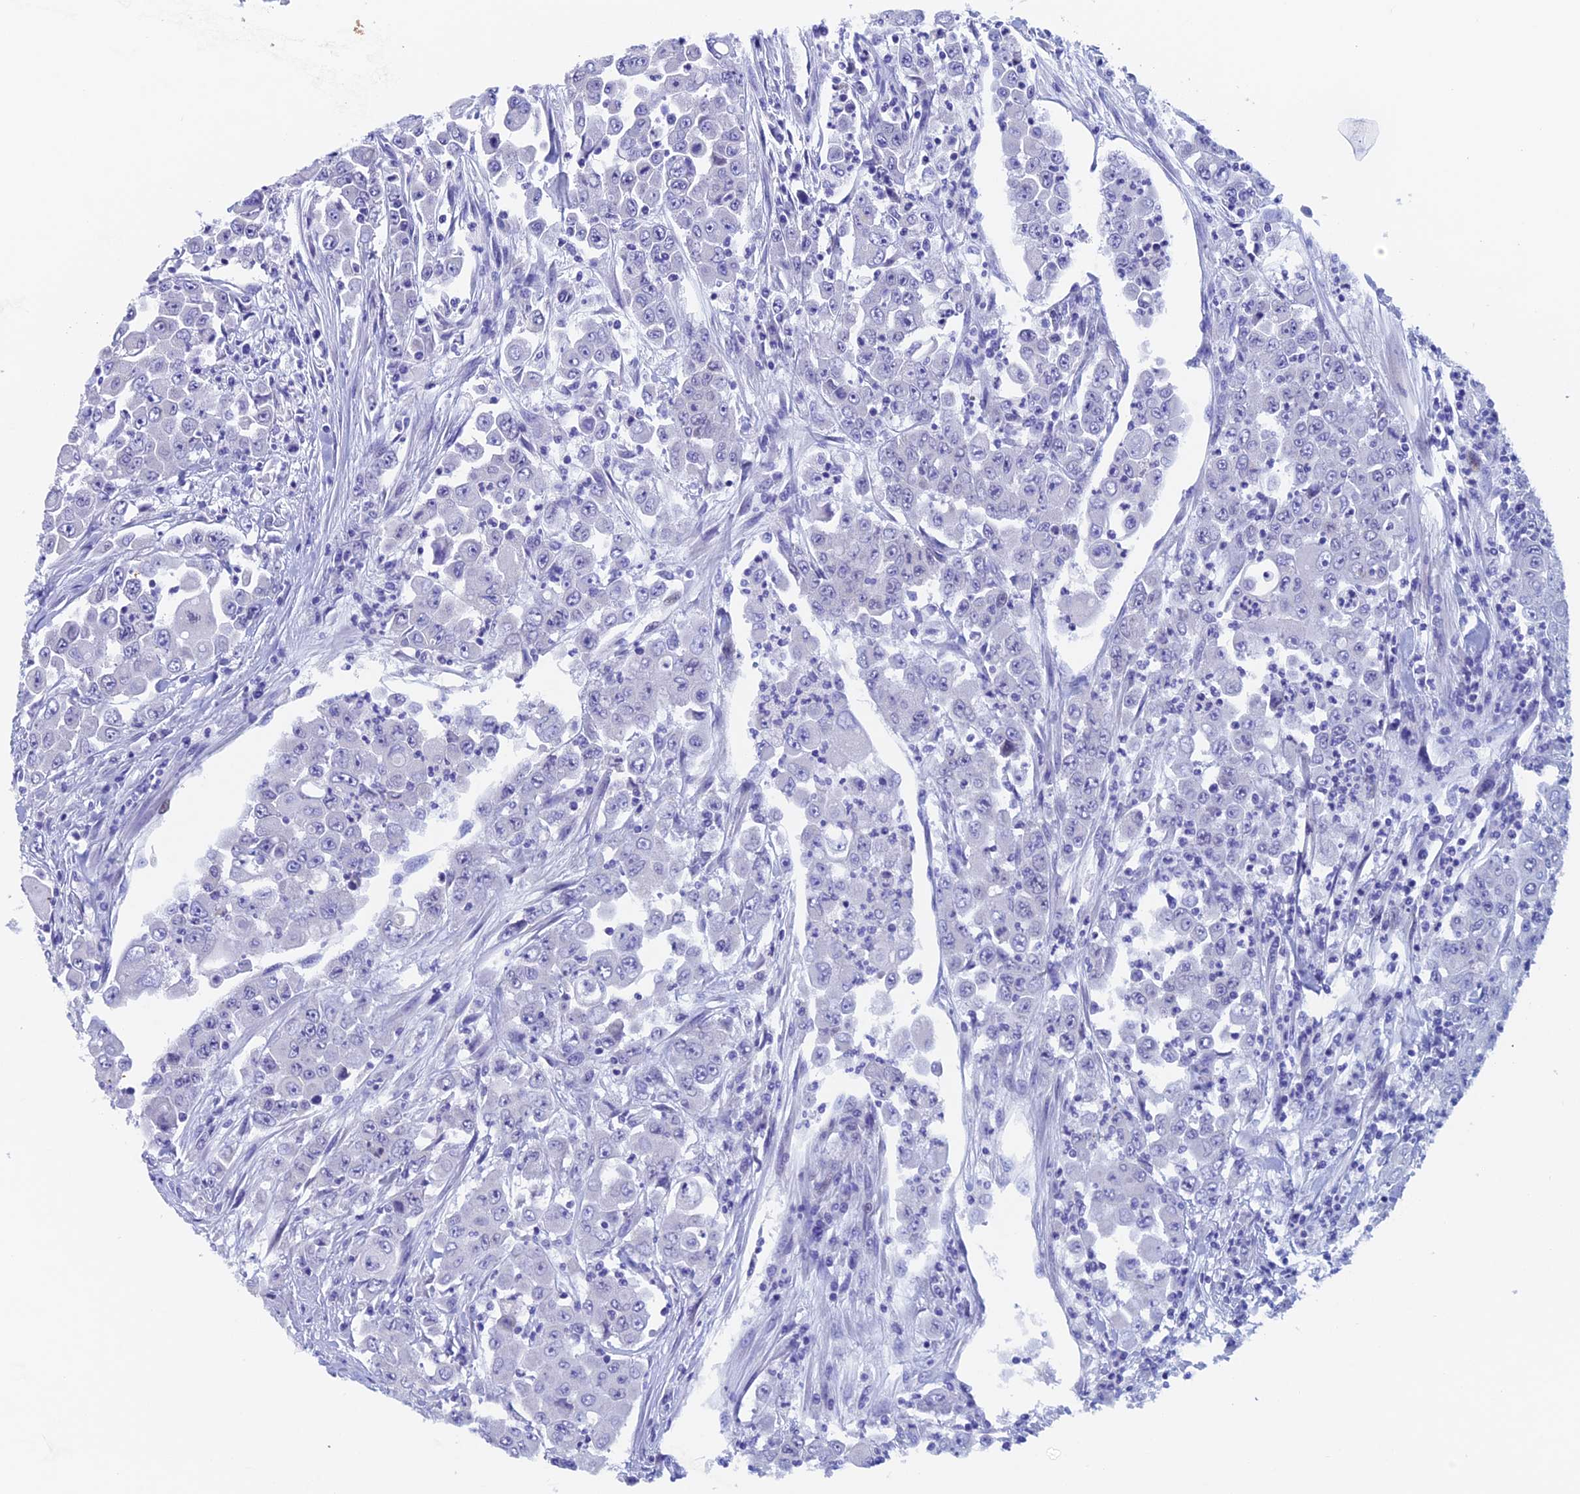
{"staining": {"intensity": "negative", "quantity": "none", "location": "none"}, "tissue": "colorectal cancer", "cell_type": "Tumor cells", "image_type": "cancer", "snomed": [{"axis": "morphology", "description": "Adenocarcinoma, NOS"}, {"axis": "topography", "description": "Colon"}], "caption": "DAB immunohistochemical staining of adenocarcinoma (colorectal) displays no significant staining in tumor cells.", "gene": "PSMC3IP", "patient": {"sex": "male", "age": 51}}